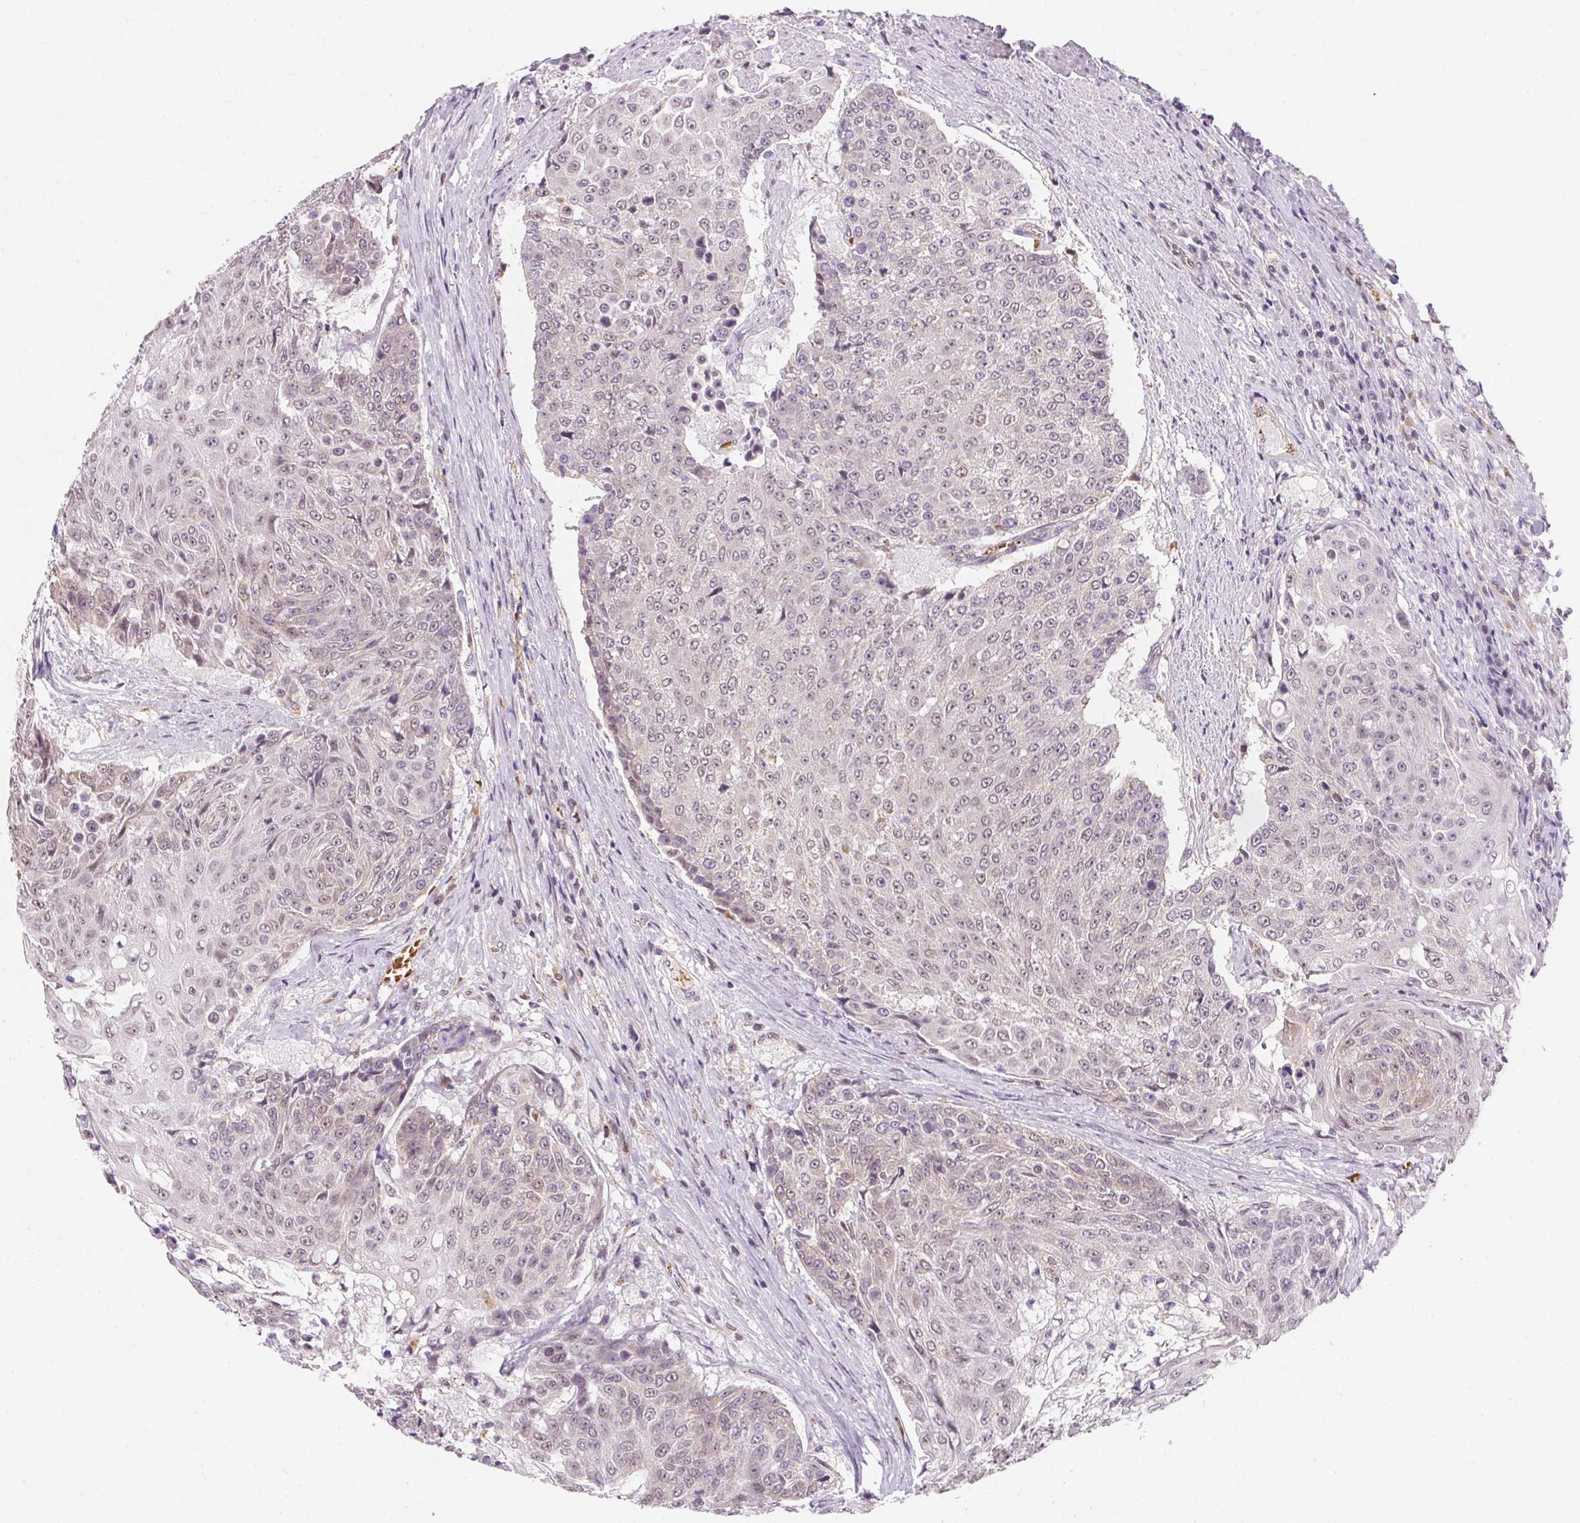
{"staining": {"intensity": "negative", "quantity": "none", "location": "none"}, "tissue": "urothelial cancer", "cell_type": "Tumor cells", "image_type": "cancer", "snomed": [{"axis": "morphology", "description": "Urothelial carcinoma, High grade"}, {"axis": "topography", "description": "Urinary bladder"}], "caption": "DAB immunohistochemical staining of human high-grade urothelial carcinoma demonstrates no significant positivity in tumor cells. The staining is performed using DAB brown chromogen with nuclei counter-stained in using hematoxylin.", "gene": "METTL13", "patient": {"sex": "female", "age": 63}}